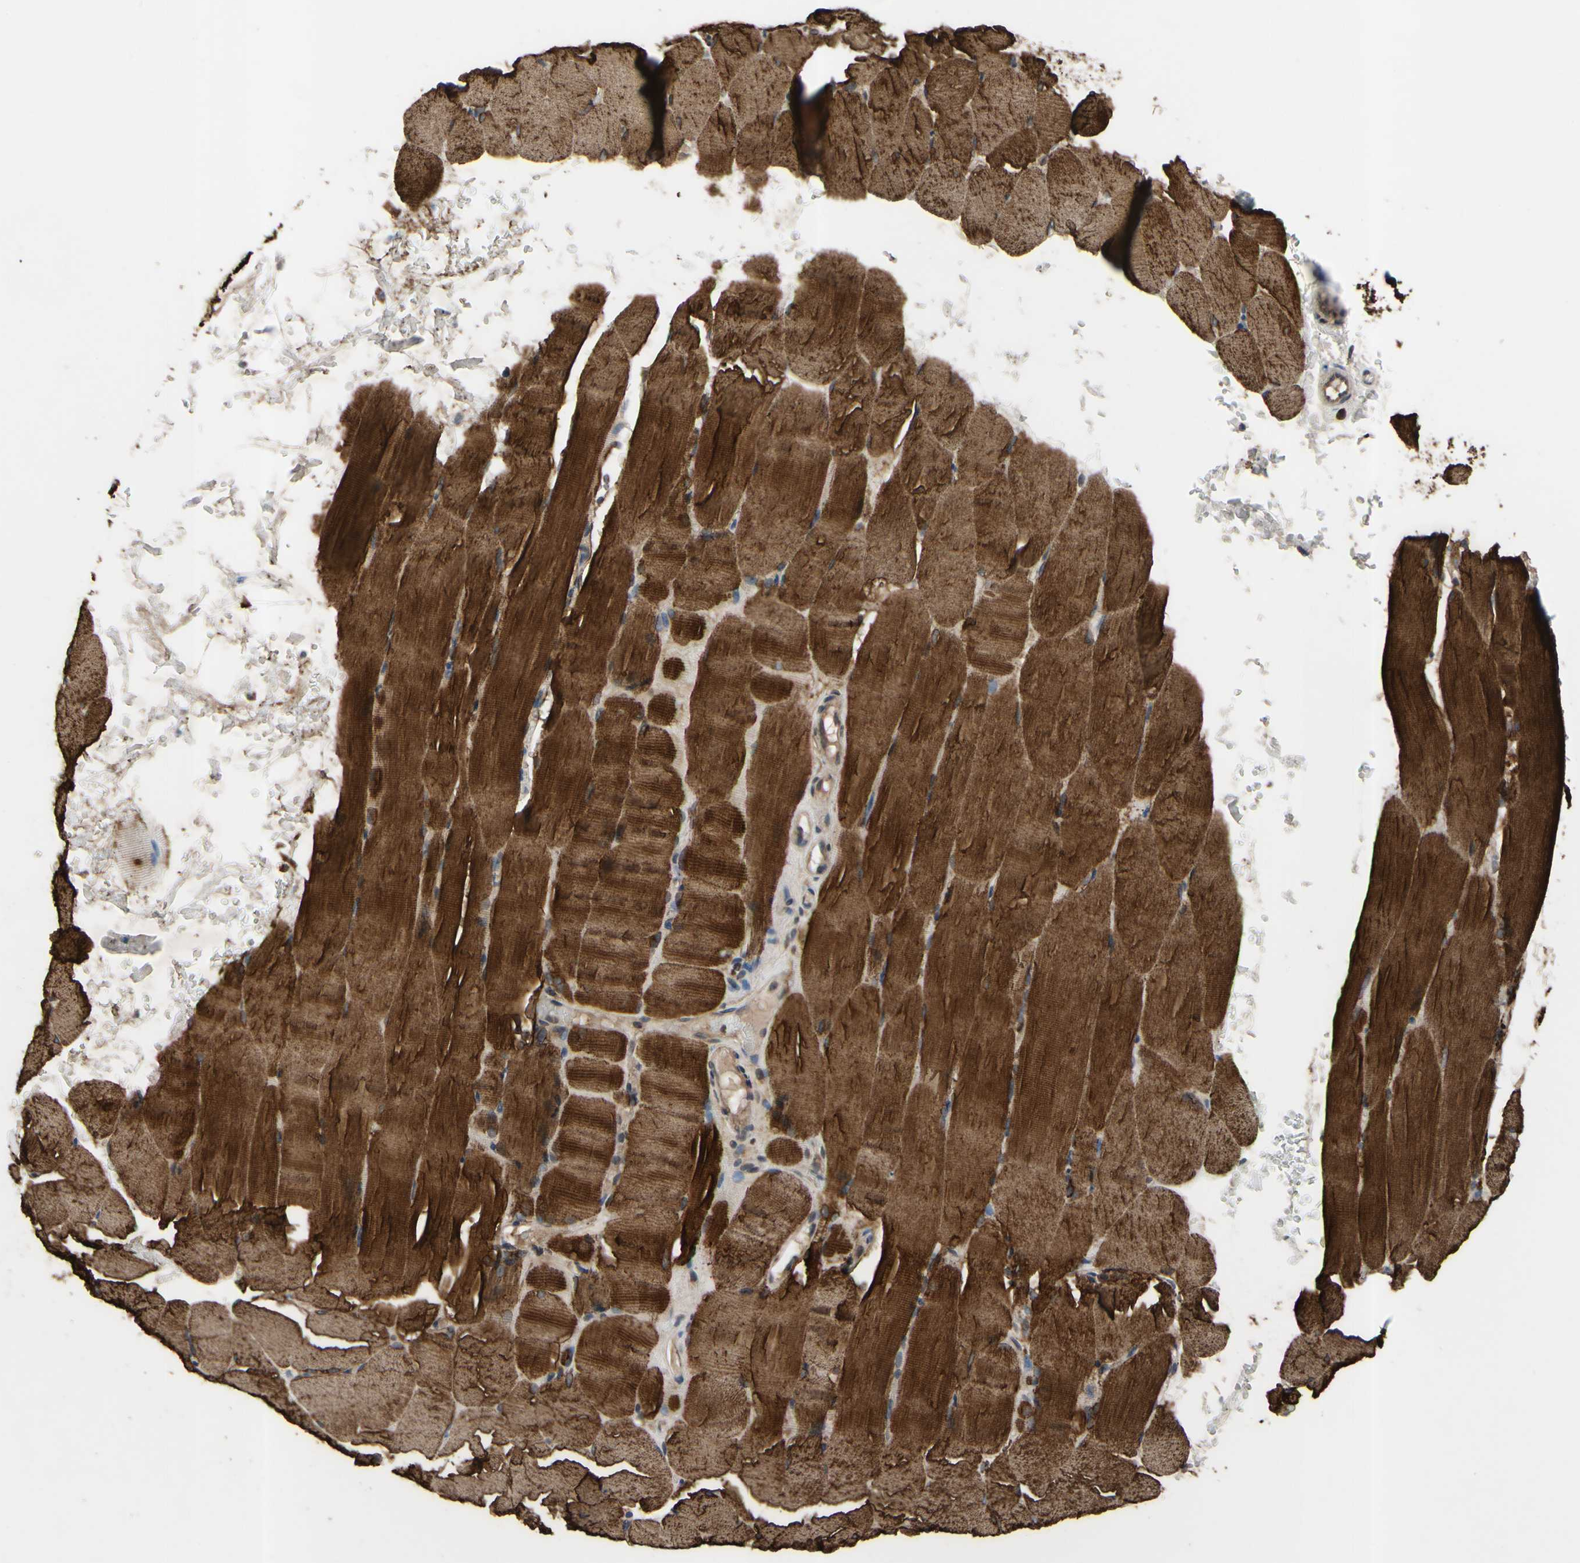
{"staining": {"intensity": "strong", "quantity": ">75%", "location": "cytoplasmic/membranous"}, "tissue": "skeletal muscle", "cell_type": "Myocytes", "image_type": "normal", "snomed": [{"axis": "morphology", "description": "Normal tissue, NOS"}, {"axis": "topography", "description": "Skeletal muscle"}, {"axis": "topography", "description": "Parathyroid gland"}], "caption": "Brown immunohistochemical staining in benign skeletal muscle reveals strong cytoplasmic/membranous positivity in approximately >75% of myocytes.", "gene": "XIAP", "patient": {"sex": "female", "age": 37}}